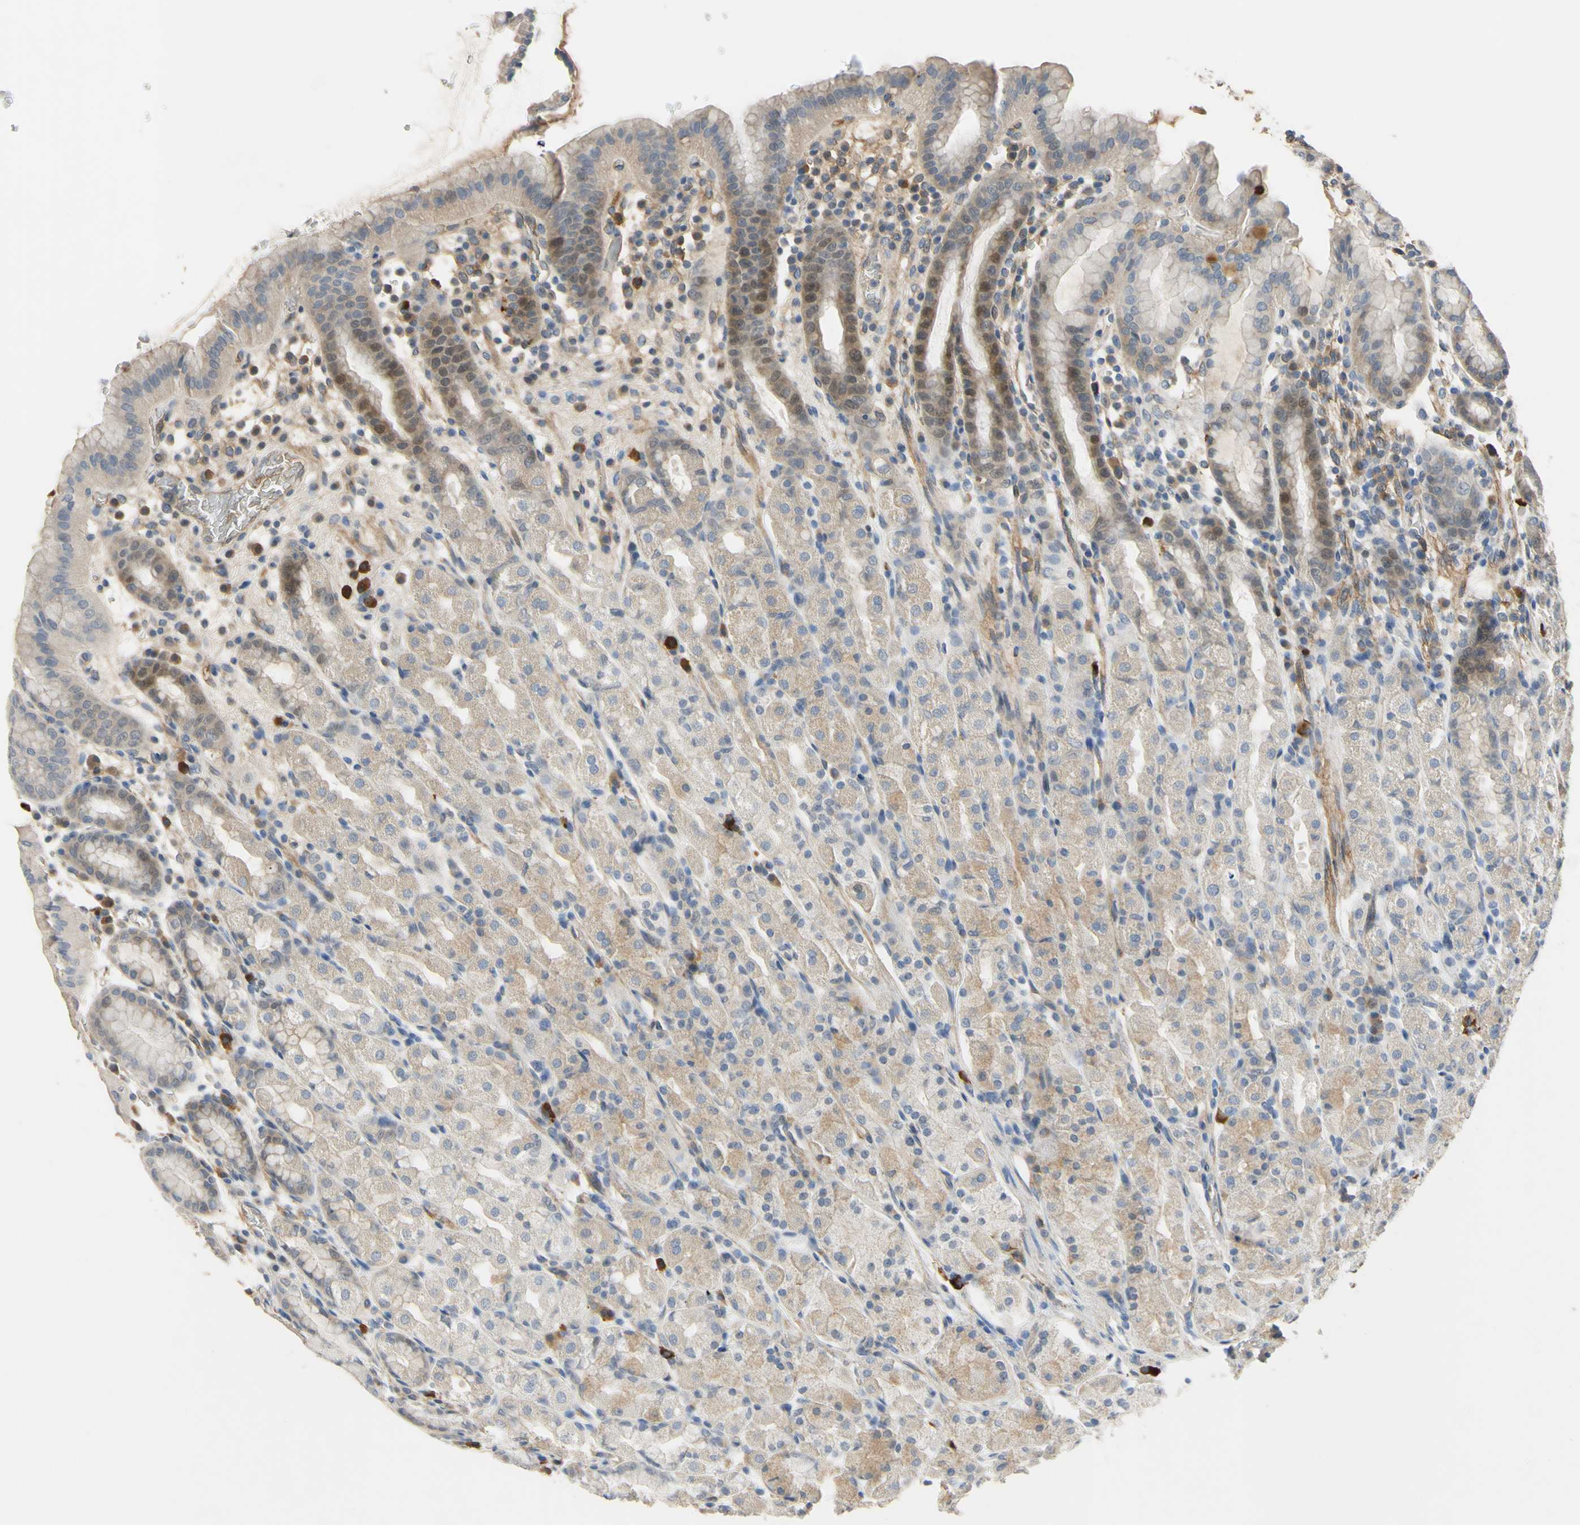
{"staining": {"intensity": "moderate", "quantity": "25%-75%", "location": "nuclear"}, "tissue": "stomach", "cell_type": "Glandular cells", "image_type": "normal", "snomed": [{"axis": "morphology", "description": "Normal tissue, NOS"}, {"axis": "topography", "description": "Stomach, upper"}], "caption": "Glandular cells show medium levels of moderate nuclear positivity in about 25%-75% of cells in unremarkable human stomach. (Stains: DAB in brown, nuclei in blue, Microscopy: brightfield microscopy at high magnification).", "gene": "LHX9", "patient": {"sex": "male", "age": 68}}